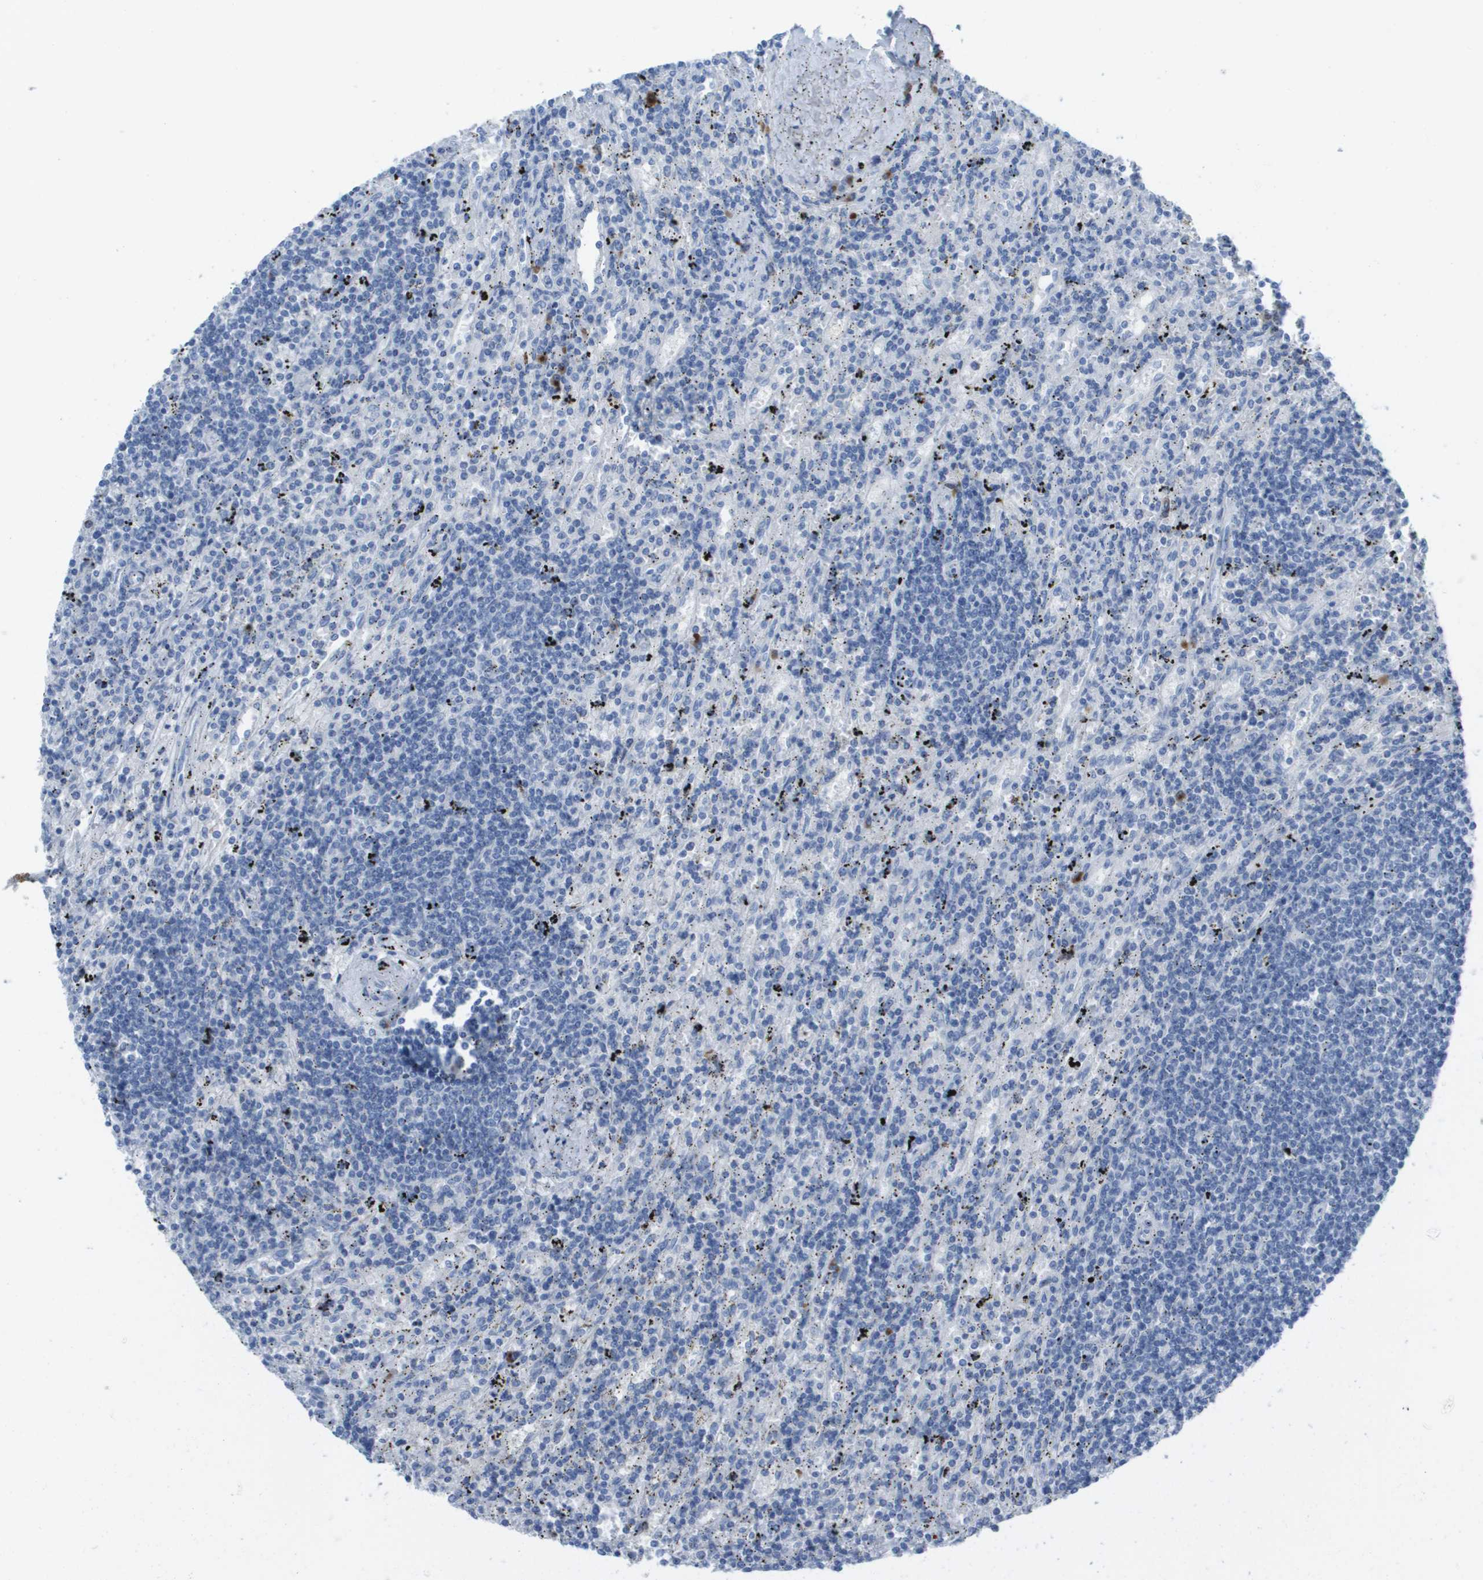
{"staining": {"intensity": "negative", "quantity": "none", "location": "none"}, "tissue": "lymphoma", "cell_type": "Tumor cells", "image_type": "cancer", "snomed": [{"axis": "morphology", "description": "Malignant lymphoma, non-Hodgkin's type, Low grade"}, {"axis": "topography", "description": "Spleen"}], "caption": "DAB immunohistochemical staining of lymphoma displays no significant staining in tumor cells. (DAB immunohistochemistry (IHC) visualized using brightfield microscopy, high magnification).", "gene": "GPR18", "patient": {"sex": "male", "age": 76}}